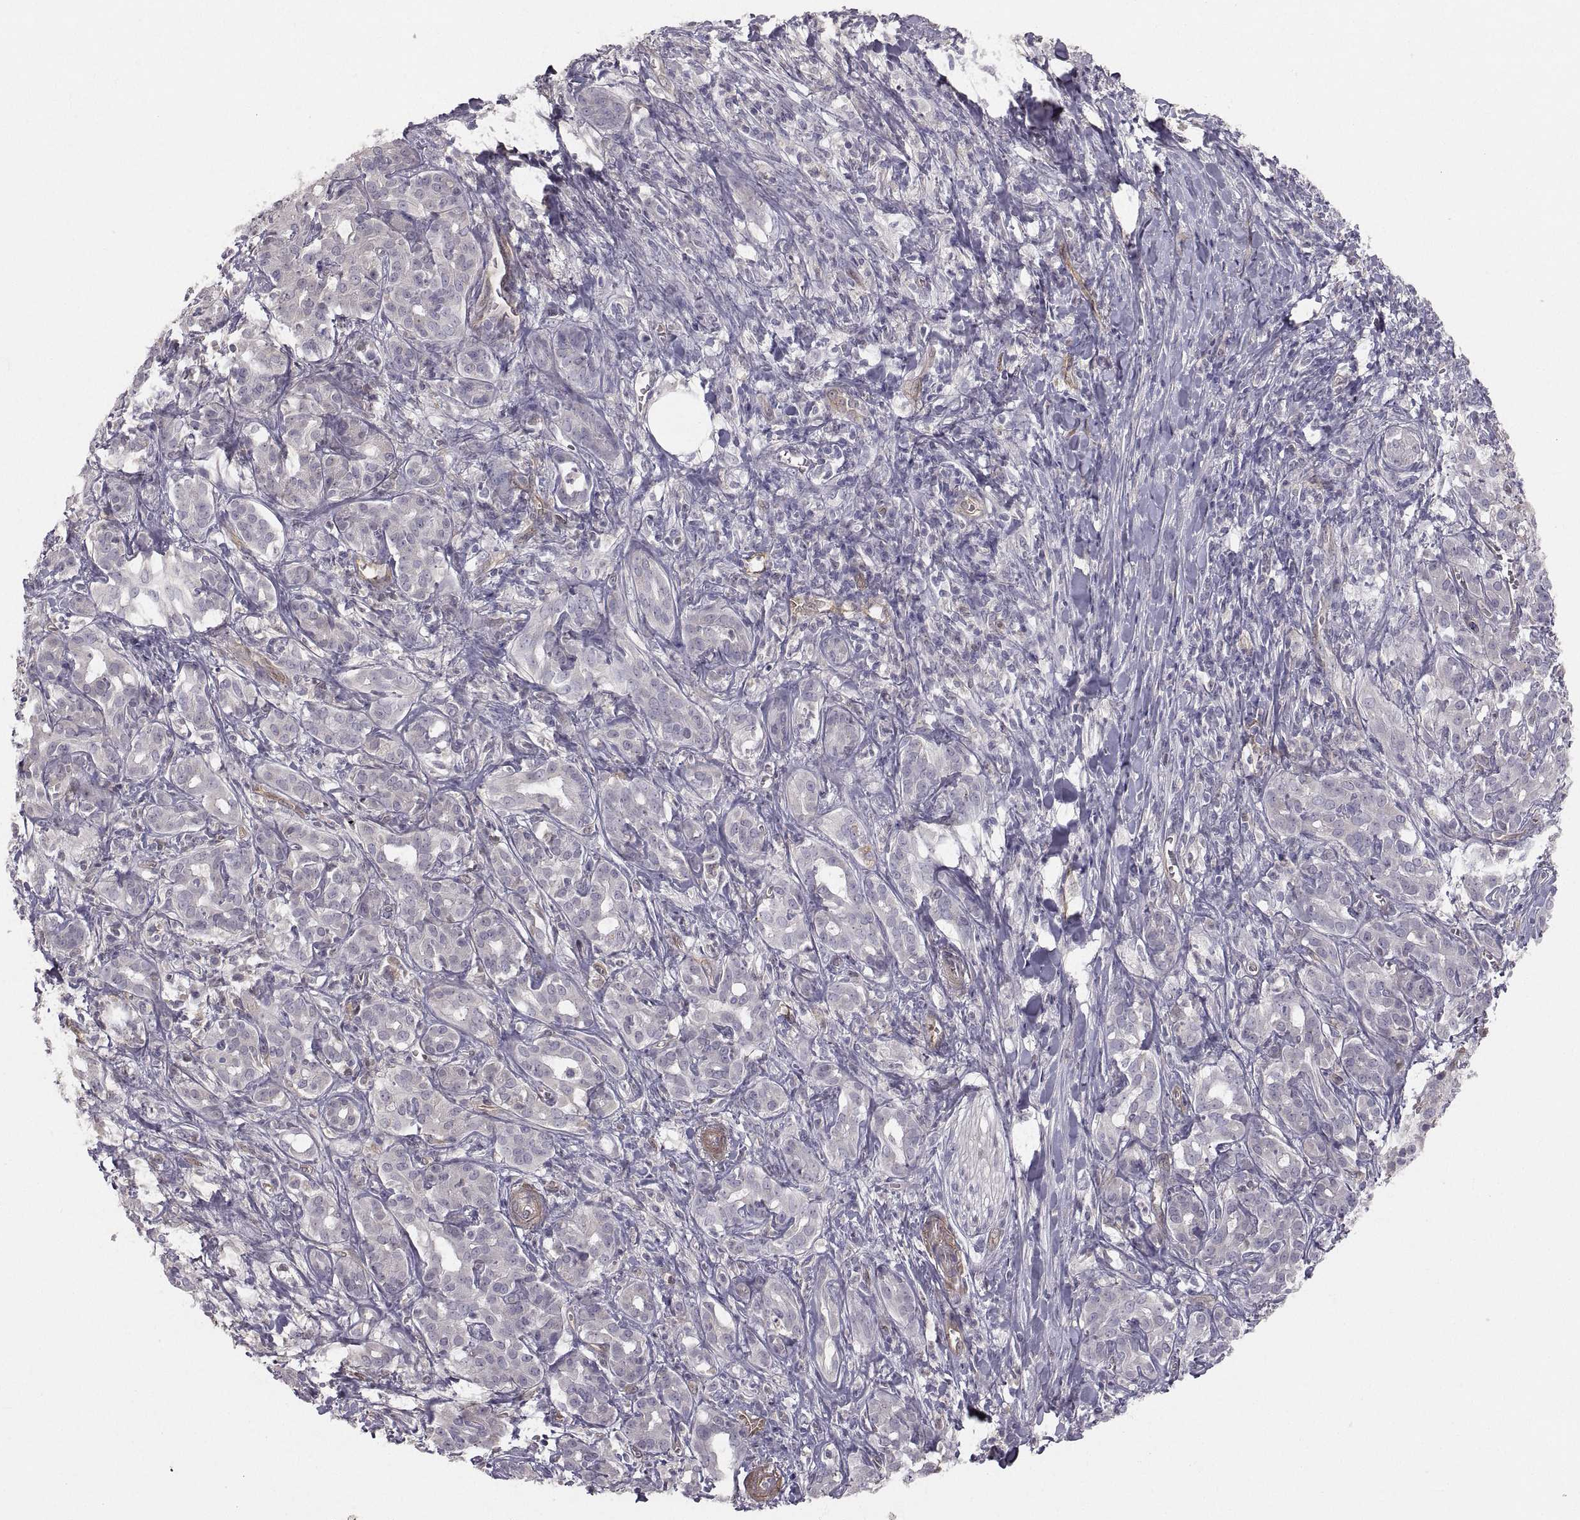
{"staining": {"intensity": "negative", "quantity": "none", "location": "none"}, "tissue": "pancreatic cancer", "cell_type": "Tumor cells", "image_type": "cancer", "snomed": [{"axis": "morphology", "description": "Adenocarcinoma, NOS"}, {"axis": "topography", "description": "Pancreas"}], "caption": "High power microscopy micrograph of an IHC micrograph of adenocarcinoma (pancreatic), revealing no significant positivity in tumor cells.", "gene": "PGM5", "patient": {"sex": "male", "age": 61}}